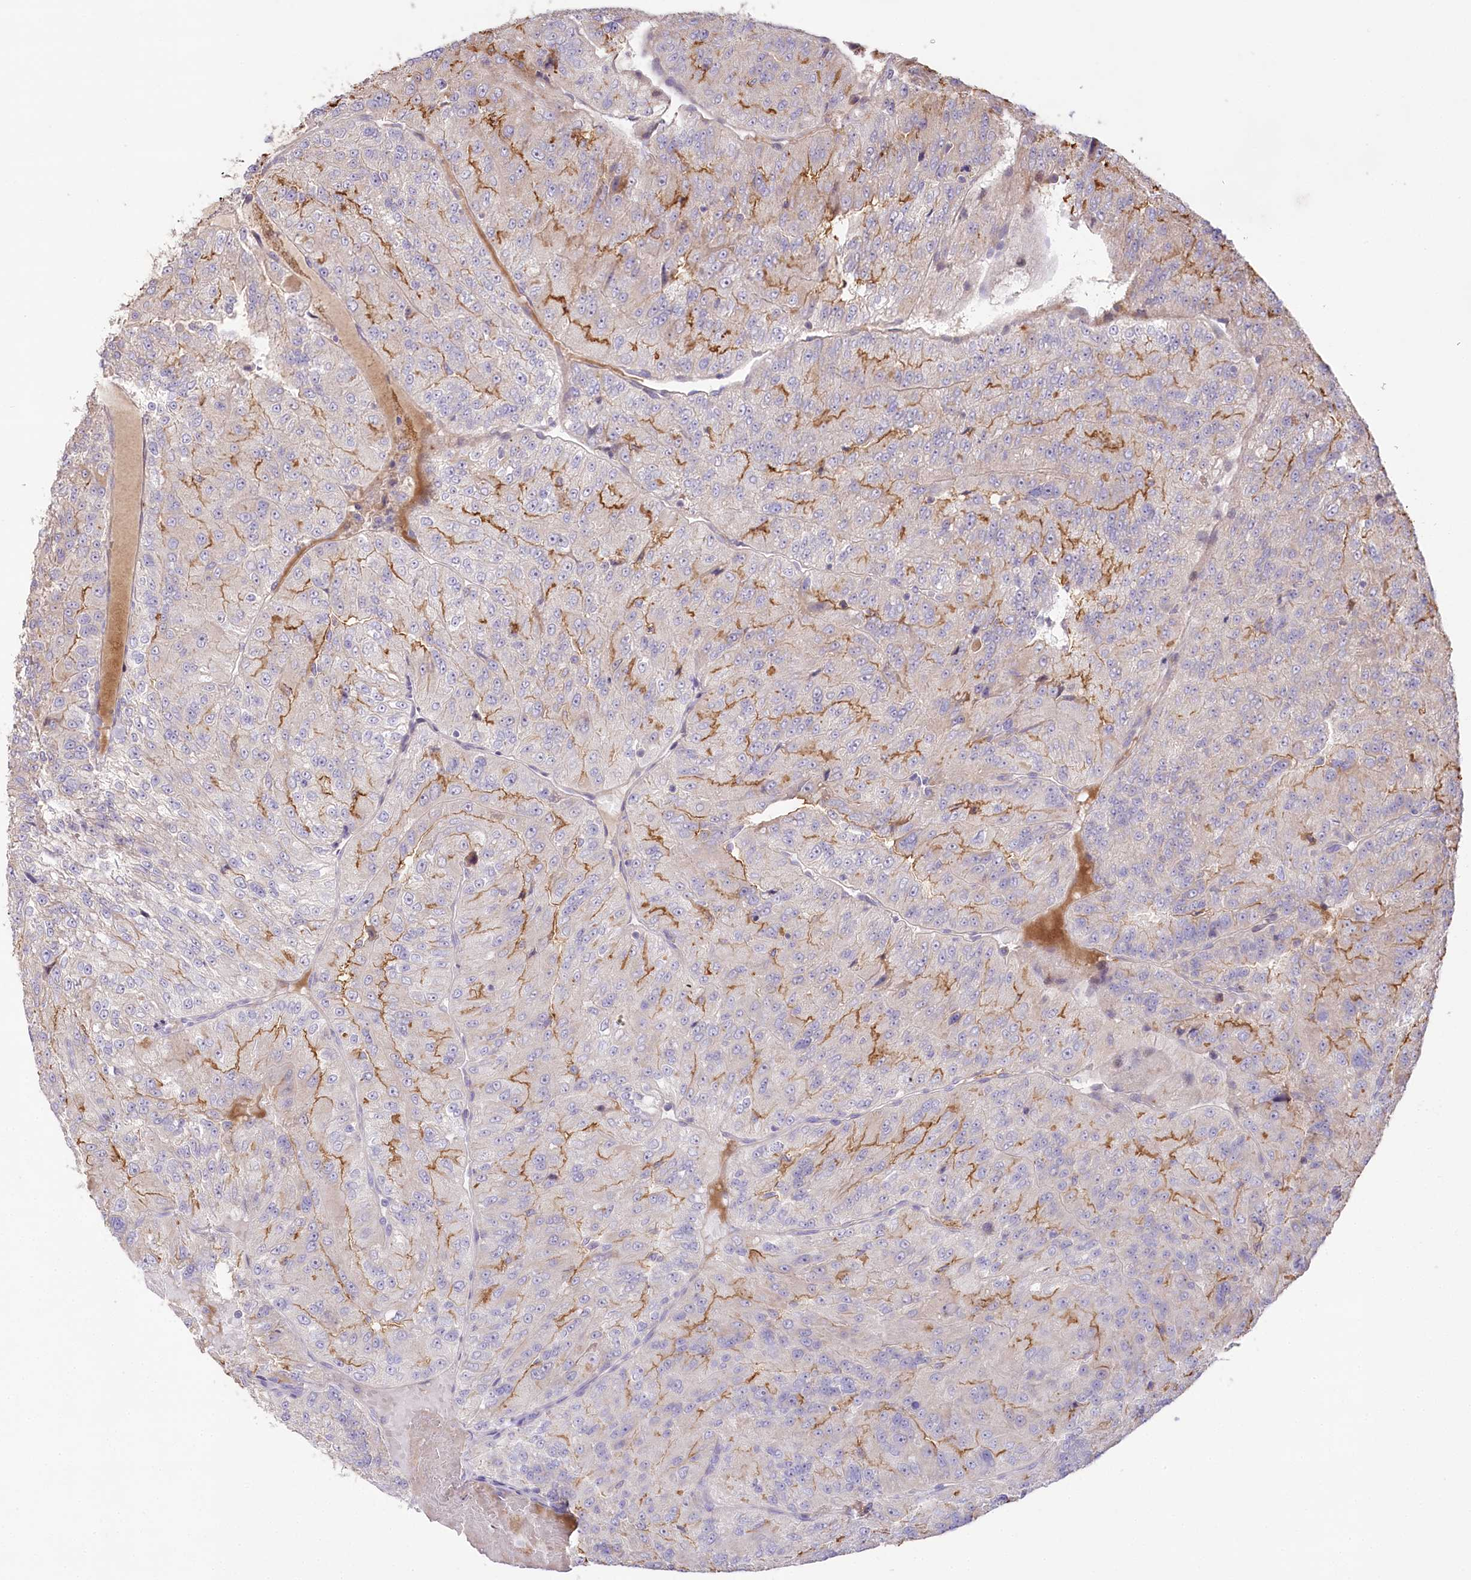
{"staining": {"intensity": "moderate", "quantity": "25%-75%", "location": "cytoplasmic/membranous"}, "tissue": "renal cancer", "cell_type": "Tumor cells", "image_type": "cancer", "snomed": [{"axis": "morphology", "description": "Adenocarcinoma, NOS"}, {"axis": "topography", "description": "Kidney"}], "caption": "Immunohistochemical staining of human renal adenocarcinoma displays medium levels of moderate cytoplasmic/membranous protein expression in about 25%-75% of tumor cells.", "gene": "SLC6A11", "patient": {"sex": "female", "age": 63}}